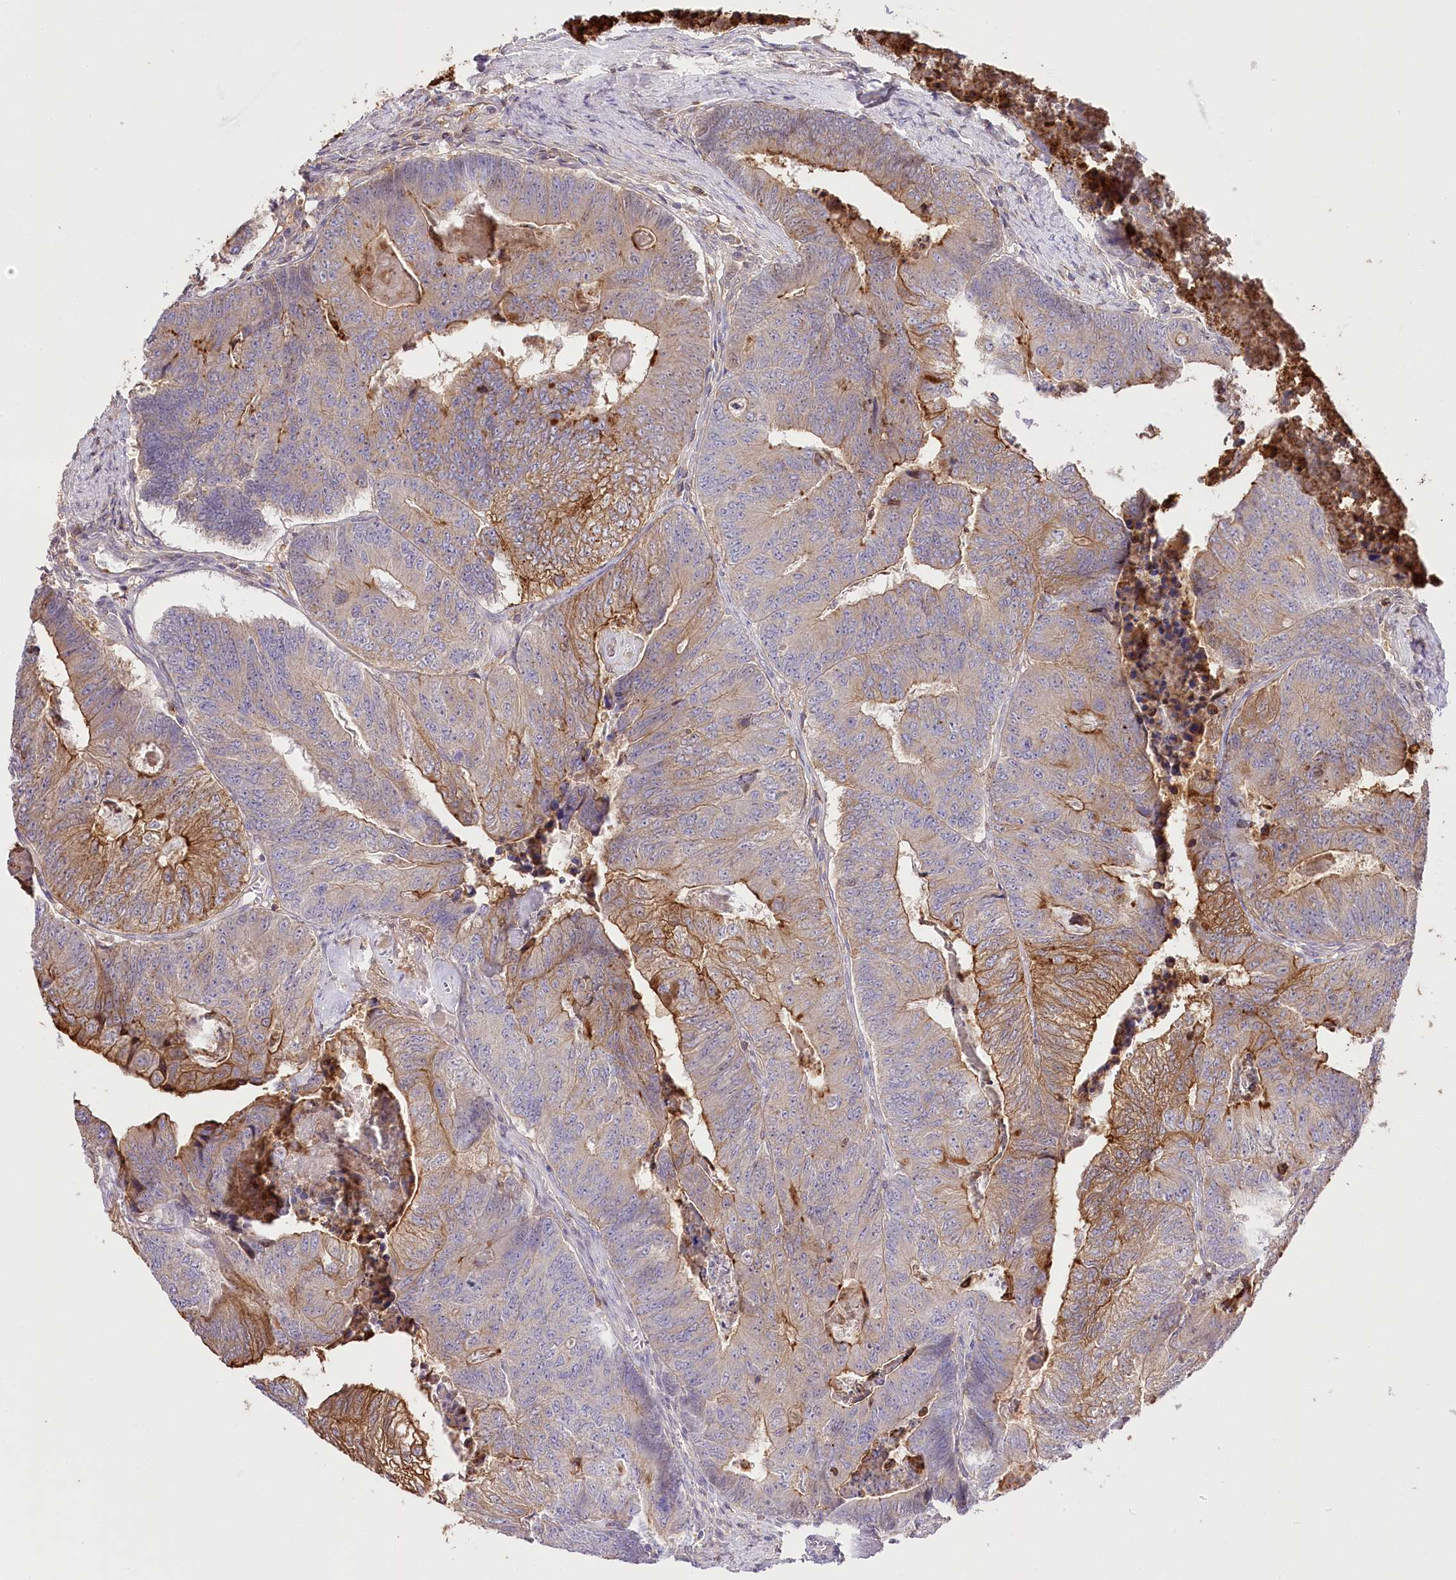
{"staining": {"intensity": "moderate", "quantity": "25%-75%", "location": "cytoplasmic/membranous"}, "tissue": "colorectal cancer", "cell_type": "Tumor cells", "image_type": "cancer", "snomed": [{"axis": "morphology", "description": "Adenocarcinoma, NOS"}, {"axis": "topography", "description": "Colon"}], "caption": "Immunohistochemistry (DAB) staining of human adenocarcinoma (colorectal) shows moderate cytoplasmic/membranous protein positivity in approximately 25%-75% of tumor cells.", "gene": "UGP2", "patient": {"sex": "female", "age": 67}}